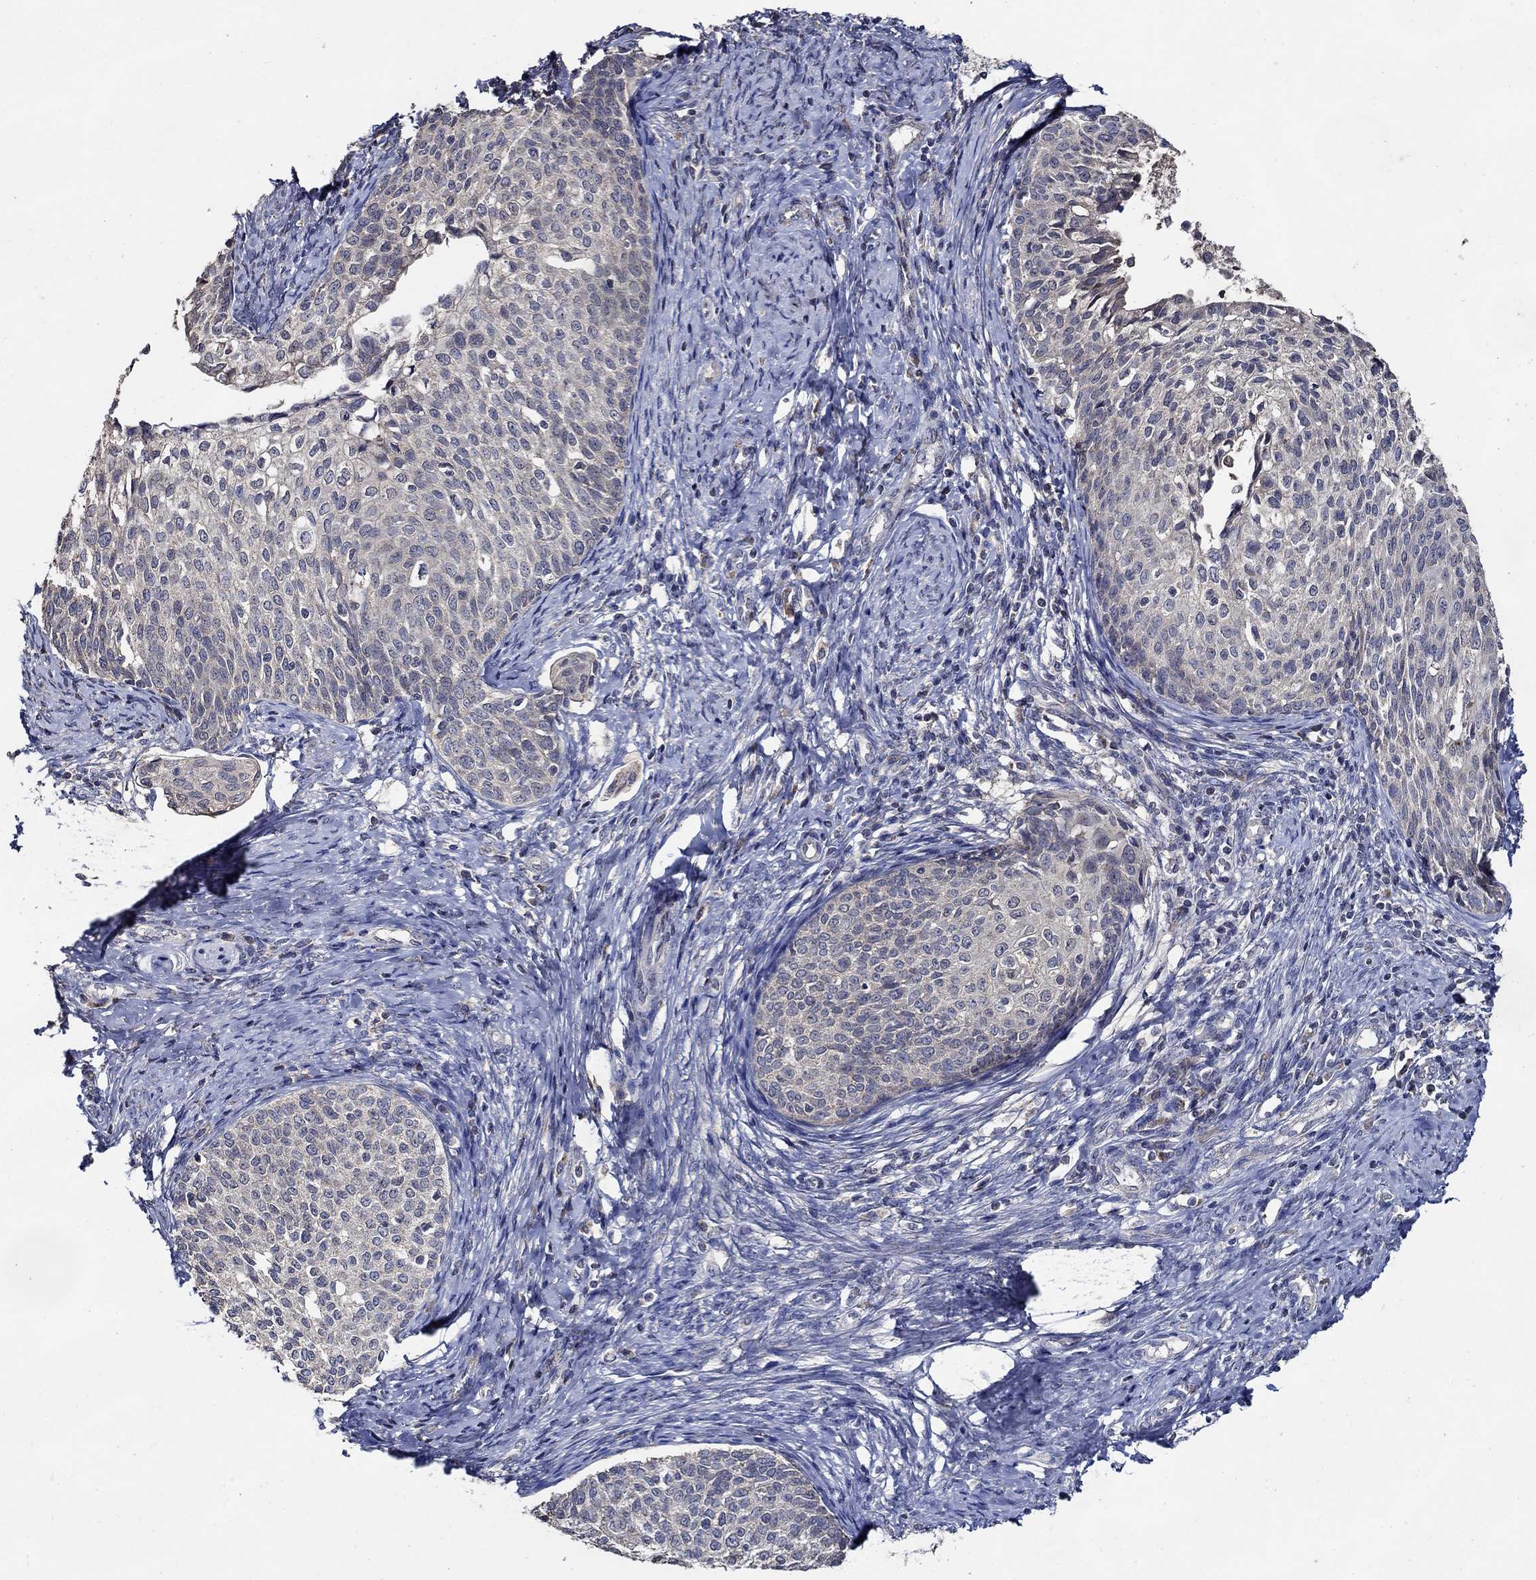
{"staining": {"intensity": "negative", "quantity": "none", "location": "none"}, "tissue": "cervical cancer", "cell_type": "Tumor cells", "image_type": "cancer", "snomed": [{"axis": "morphology", "description": "Squamous cell carcinoma, NOS"}, {"axis": "topography", "description": "Cervix"}], "caption": "DAB immunohistochemical staining of squamous cell carcinoma (cervical) displays no significant staining in tumor cells.", "gene": "WDR53", "patient": {"sex": "female", "age": 51}}